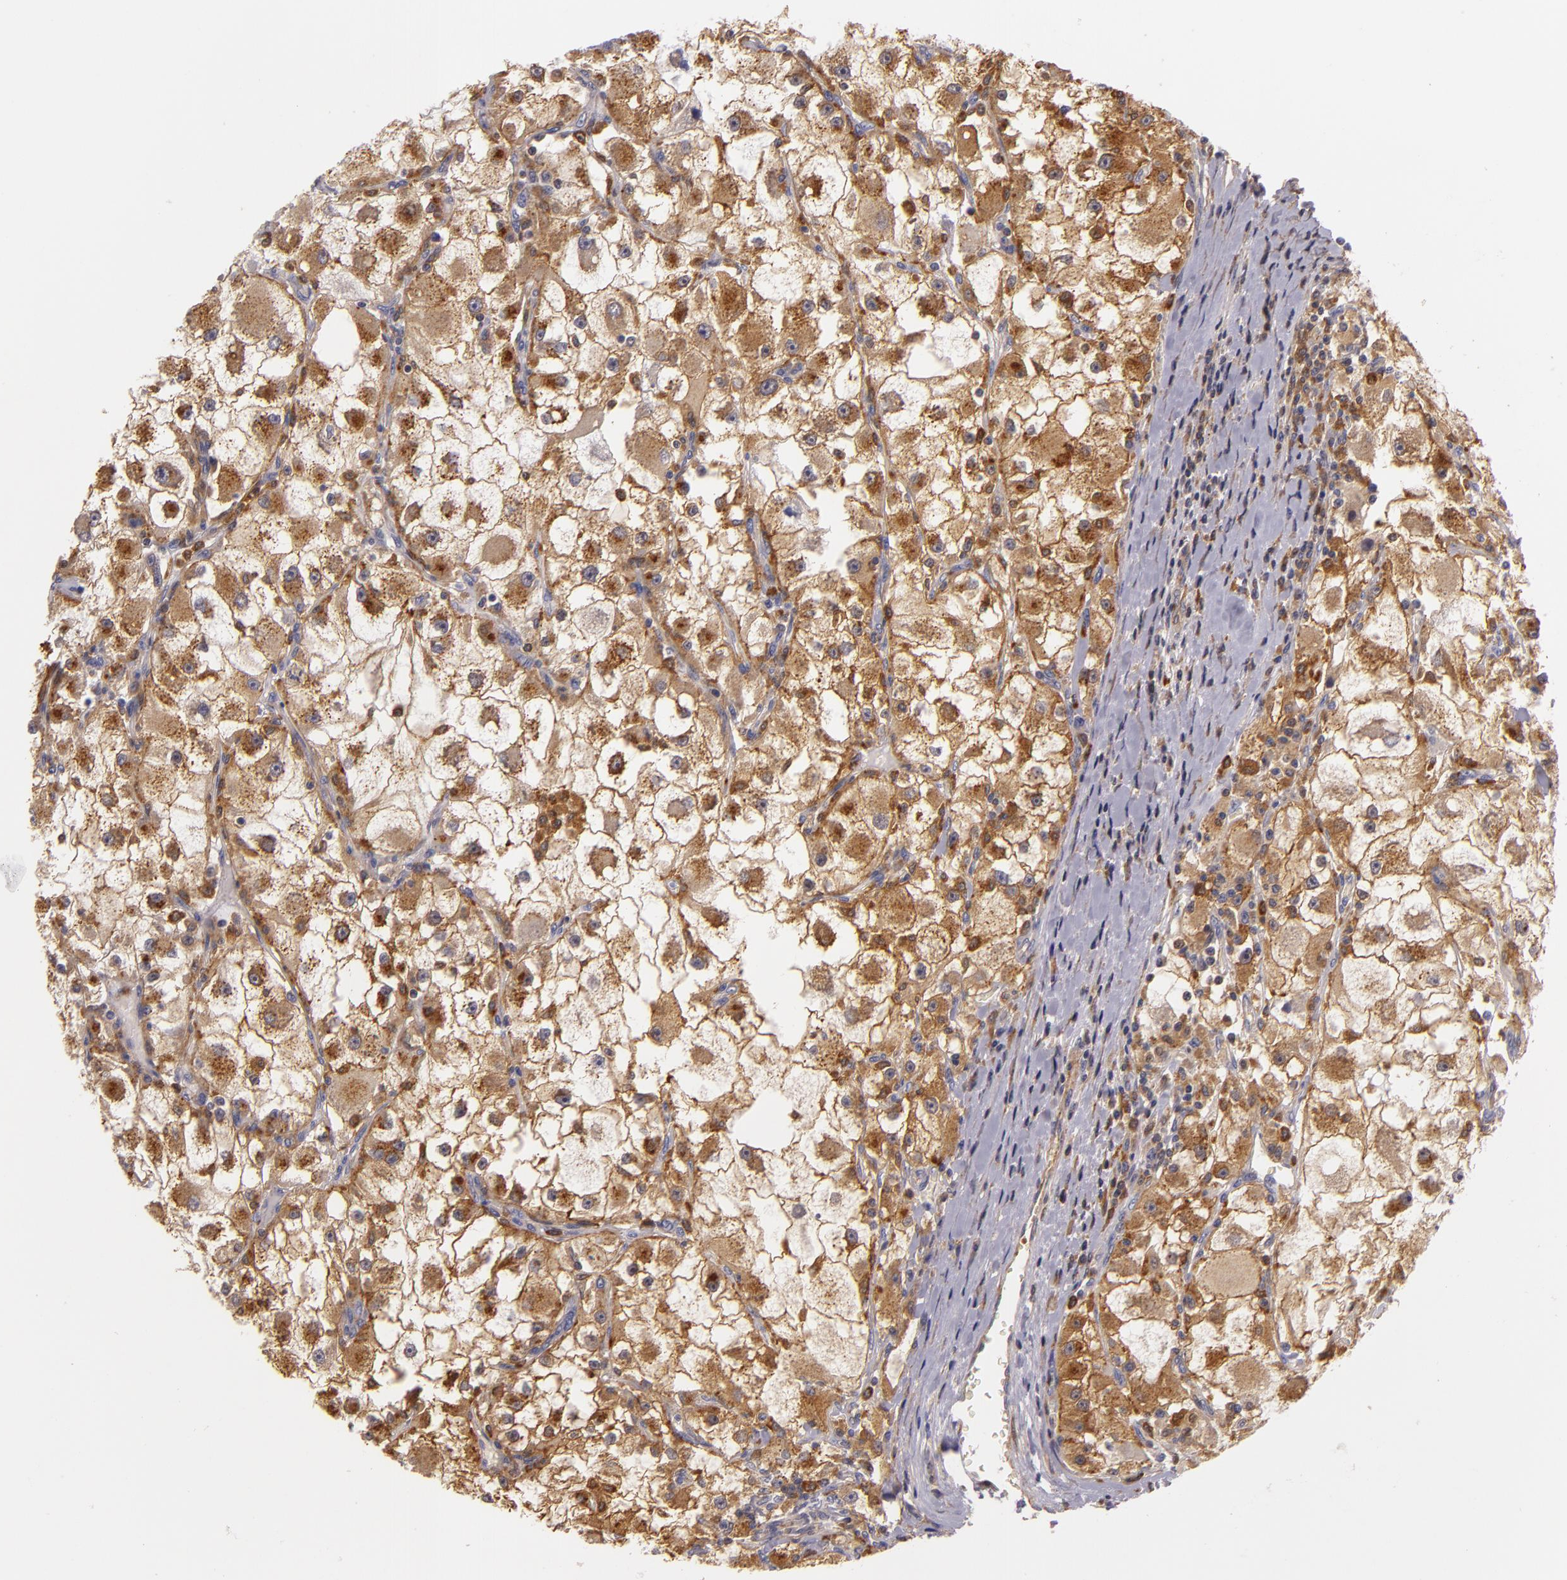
{"staining": {"intensity": "moderate", "quantity": ">75%", "location": "cytoplasmic/membranous"}, "tissue": "renal cancer", "cell_type": "Tumor cells", "image_type": "cancer", "snomed": [{"axis": "morphology", "description": "Adenocarcinoma, NOS"}, {"axis": "topography", "description": "Kidney"}], "caption": "Moderate cytoplasmic/membranous staining for a protein is appreciated in approximately >75% of tumor cells of renal adenocarcinoma using immunohistochemistry.", "gene": "TOM1", "patient": {"sex": "female", "age": 73}}